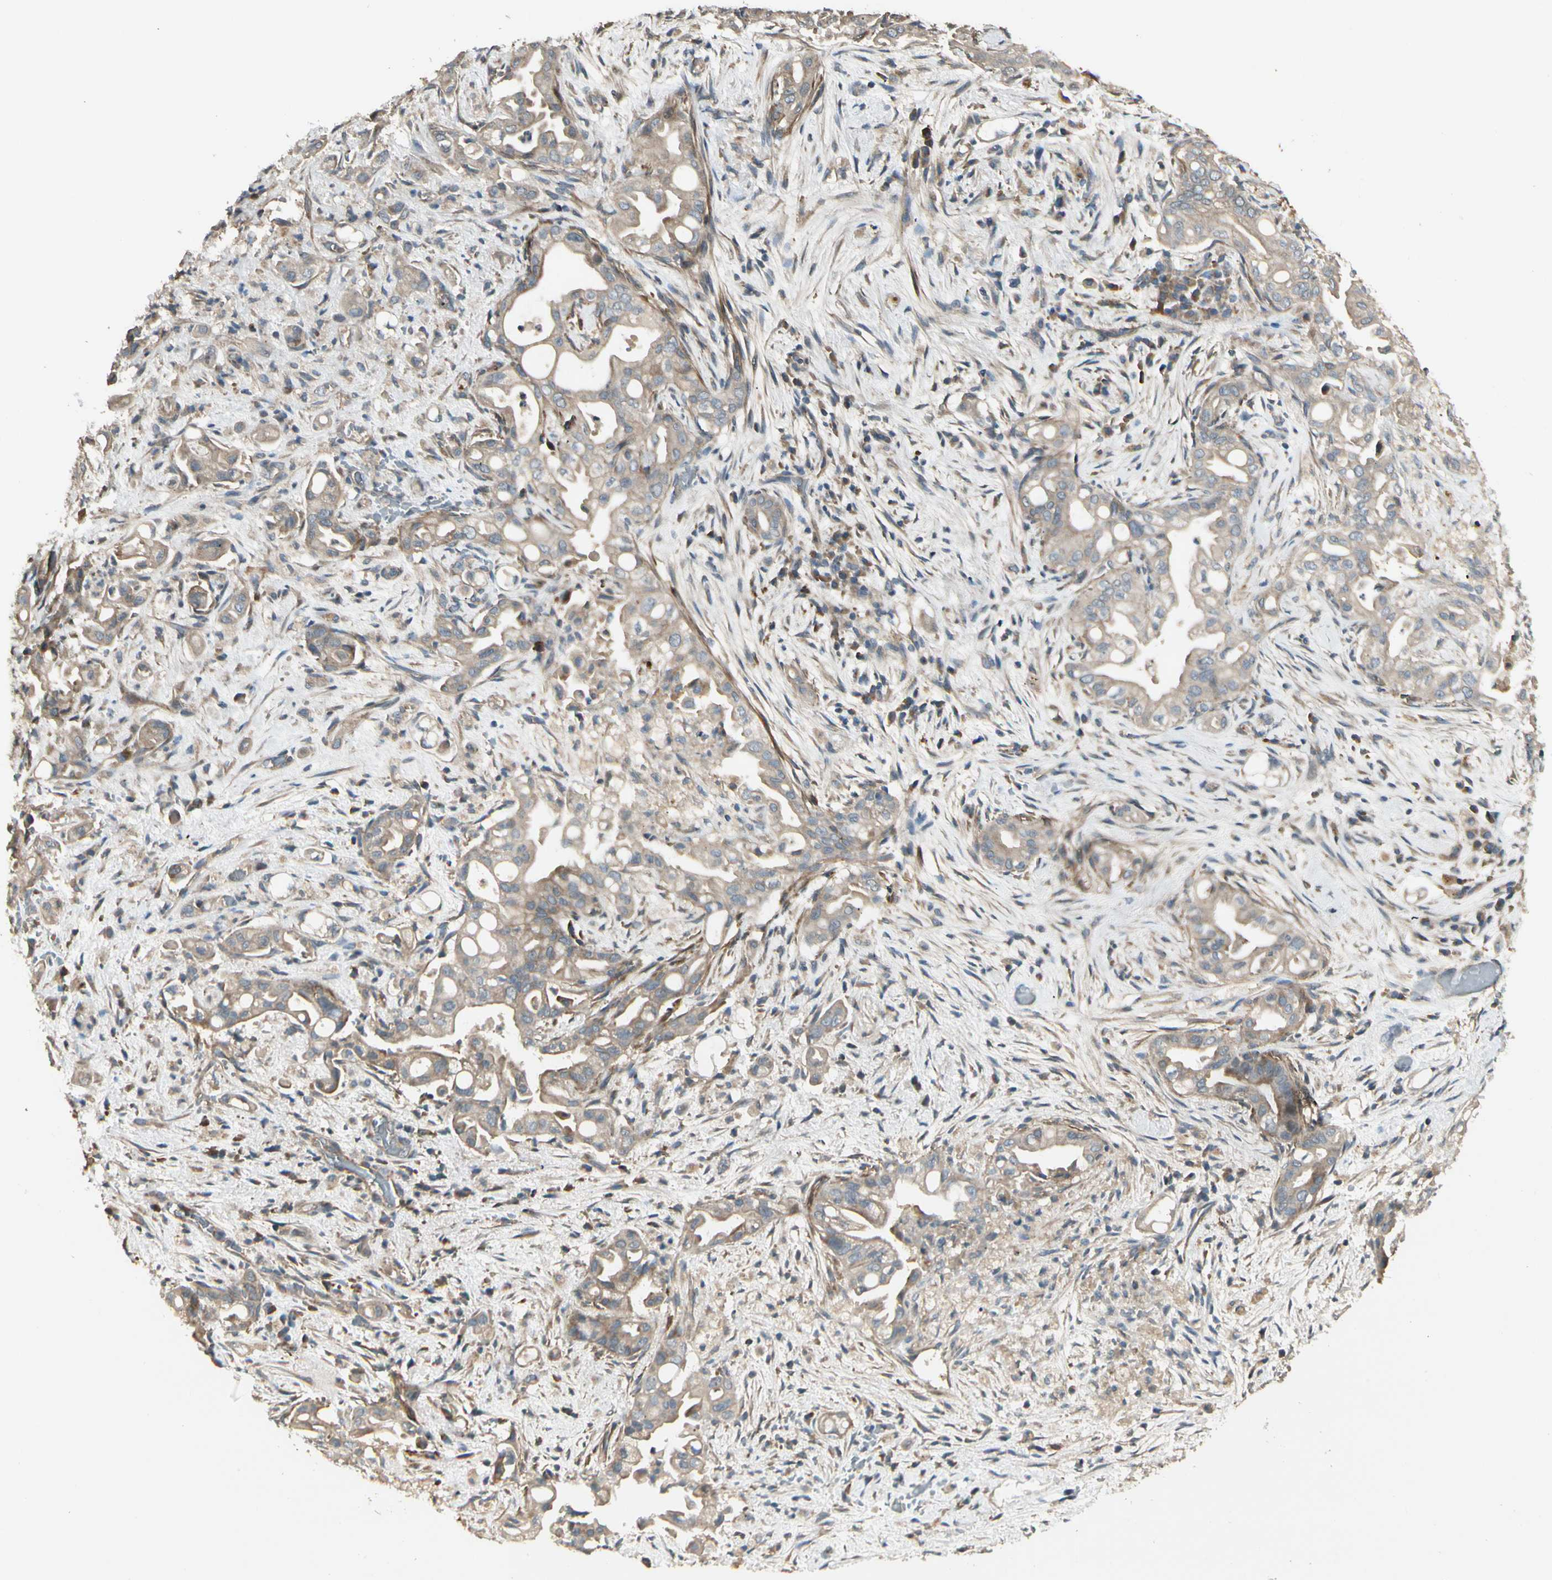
{"staining": {"intensity": "weak", "quantity": ">75%", "location": "cytoplasmic/membranous"}, "tissue": "liver cancer", "cell_type": "Tumor cells", "image_type": "cancer", "snomed": [{"axis": "morphology", "description": "Cholangiocarcinoma"}, {"axis": "topography", "description": "Liver"}], "caption": "The immunohistochemical stain highlights weak cytoplasmic/membranous expression in tumor cells of liver cholangiocarcinoma tissue.", "gene": "ACVR1", "patient": {"sex": "female", "age": 68}}